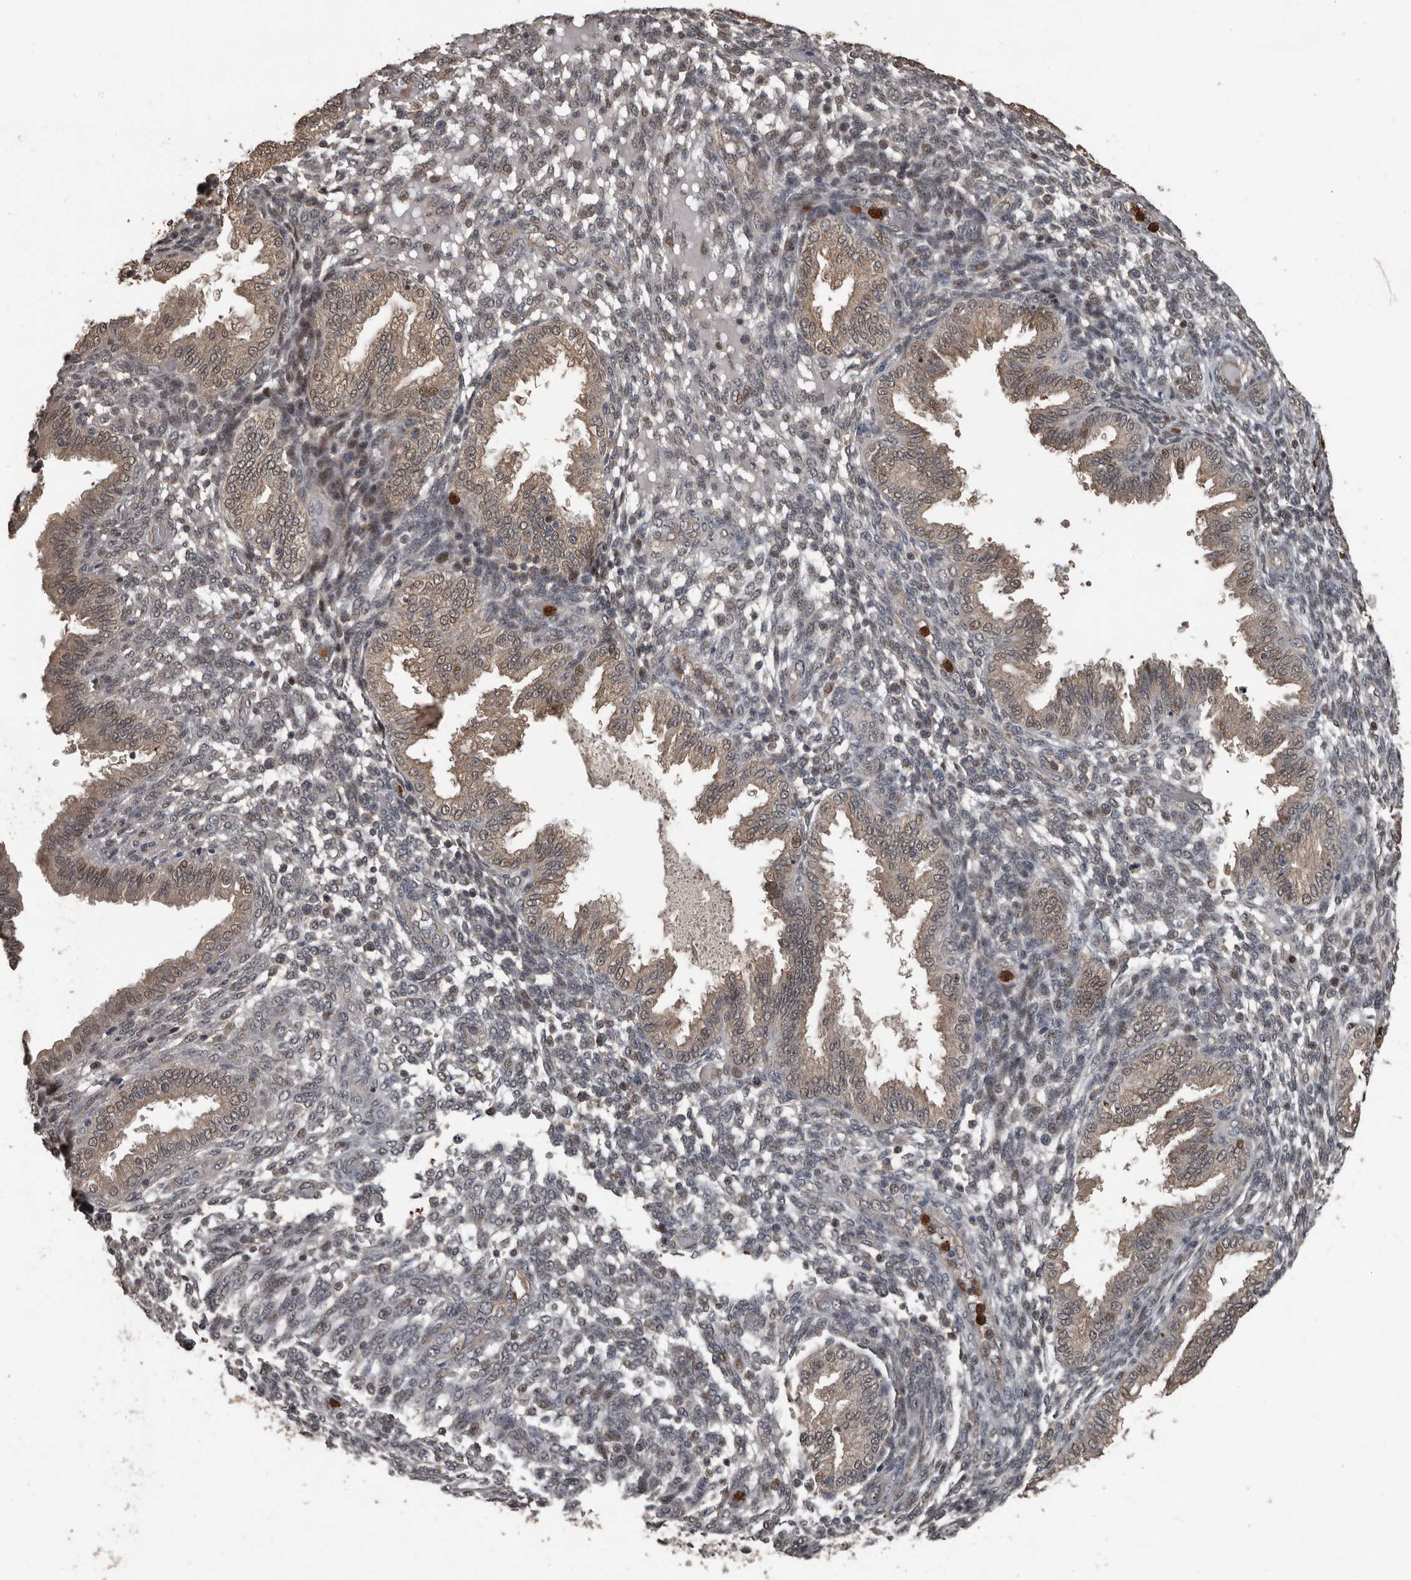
{"staining": {"intensity": "negative", "quantity": "none", "location": "none"}, "tissue": "endometrium", "cell_type": "Cells in endometrial stroma", "image_type": "normal", "snomed": [{"axis": "morphology", "description": "Normal tissue, NOS"}, {"axis": "topography", "description": "Endometrium"}], "caption": "Photomicrograph shows no protein staining in cells in endometrial stroma of benign endometrium. (DAB IHC with hematoxylin counter stain).", "gene": "FSBP", "patient": {"sex": "female", "age": 33}}